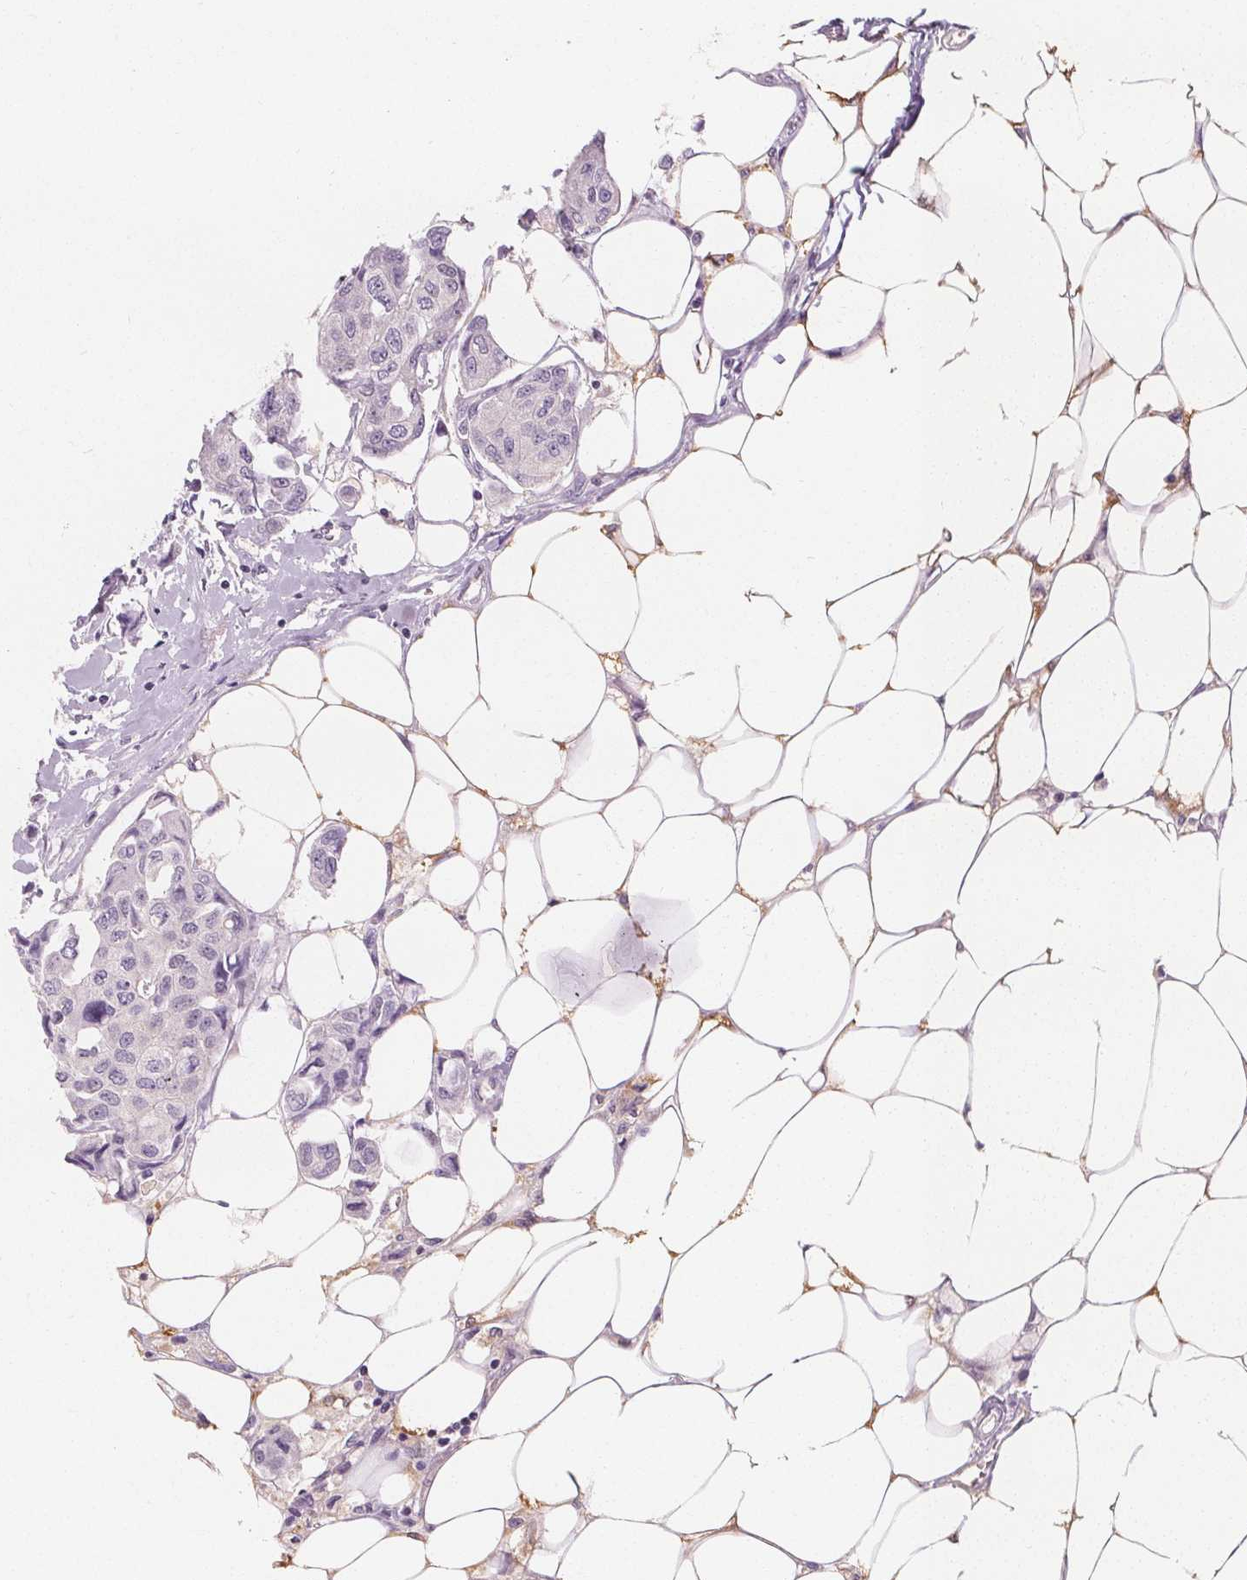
{"staining": {"intensity": "negative", "quantity": "none", "location": "none"}, "tissue": "breast cancer", "cell_type": "Tumor cells", "image_type": "cancer", "snomed": [{"axis": "morphology", "description": "Duct carcinoma"}, {"axis": "topography", "description": "Breast"}, {"axis": "topography", "description": "Lymph node"}], "caption": "This is an immunohistochemistry image of human breast cancer (infiltrating ductal carcinoma). There is no positivity in tumor cells.", "gene": "UGP2", "patient": {"sex": "female", "age": 80}}